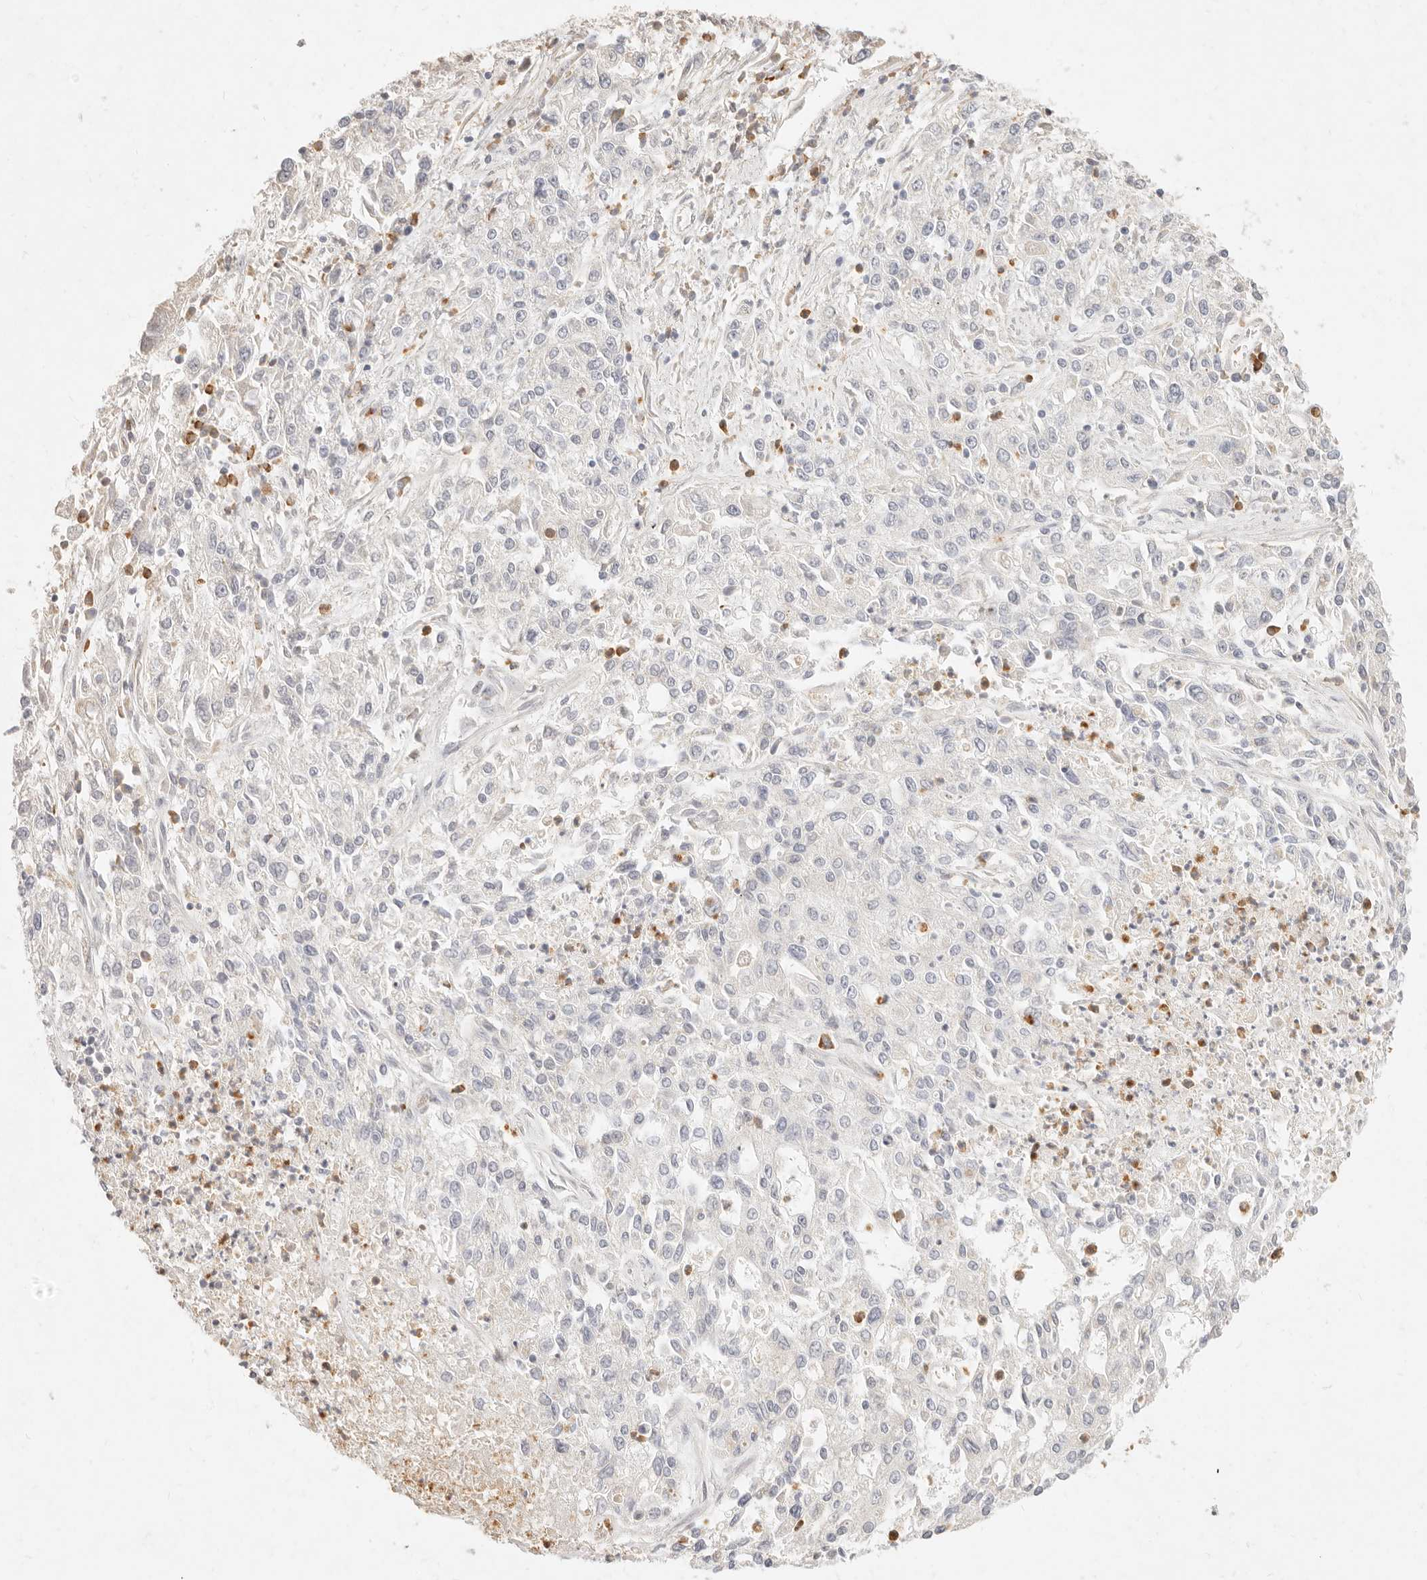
{"staining": {"intensity": "negative", "quantity": "none", "location": "none"}, "tissue": "endometrial cancer", "cell_type": "Tumor cells", "image_type": "cancer", "snomed": [{"axis": "morphology", "description": "Adenocarcinoma, NOS"}, {"axis": "topography", "description": "Endometrium"}], "caption": "This image is of endometrial cancer stained with immunohistochemistry (IHC) to label a protein in brown with the nuclei are counter-stained blue. There is no positivity in tumor cells.", "gene": "ASCL3", "patient": {"sex": "female", "age": 49}}